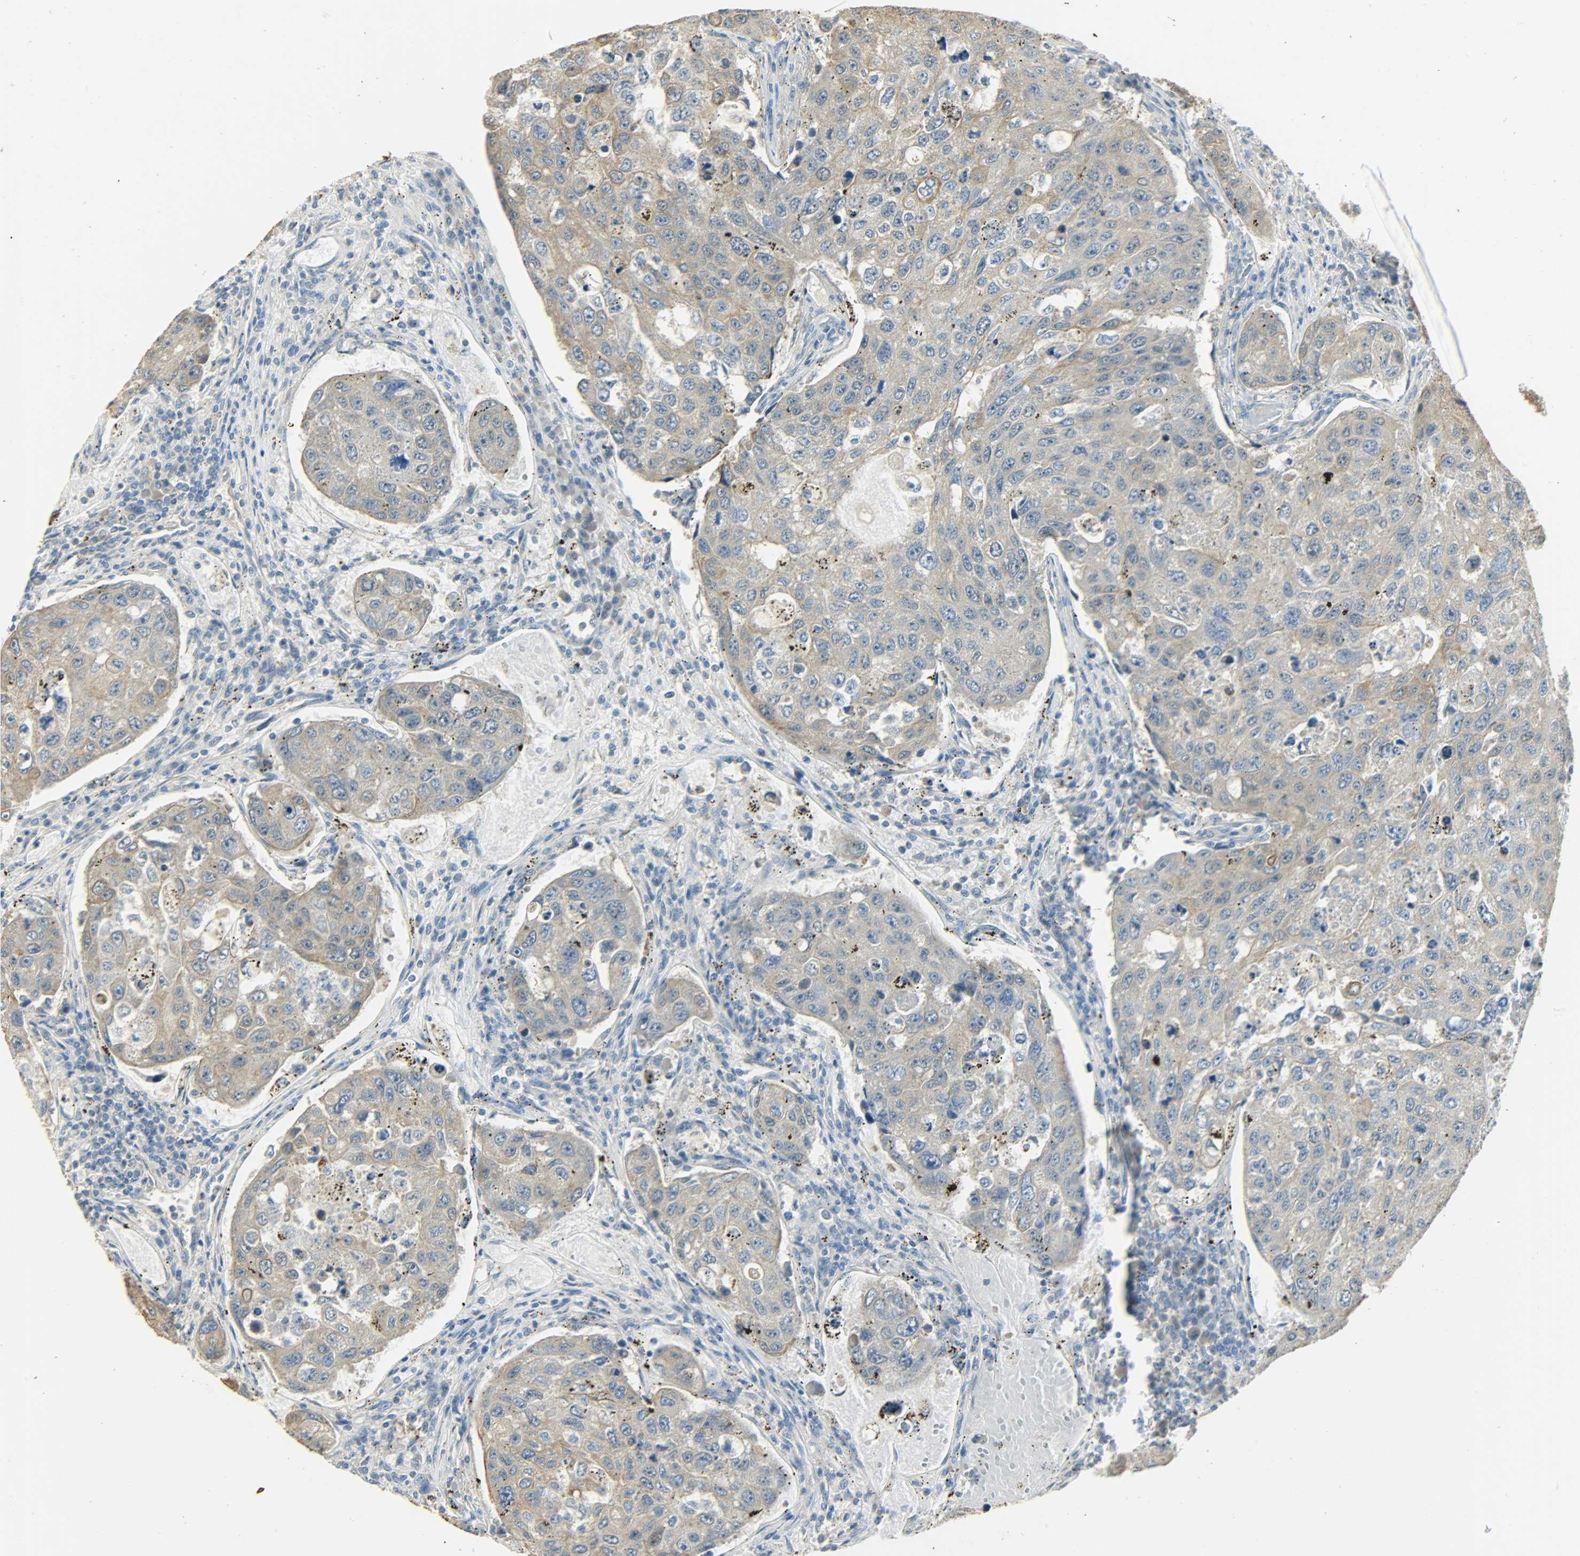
{"staining": {"intensity": "moderate", "quantity": ">75%", "location": "cytoplasmic/membranous"}, "tissue": "urothelial cancer", "cell_type": "Tumor cells", "image_type": "cancer", "snomed": [{"axis": "morphology", "description": "Urothelial carcinoma, High grade"}, {"axis": "topography", "description": "Lymph node"}, {"axis": "topography", "description": "Urinary bladder"}], "caption": "Approximately >75% of tumor cells in human high-grade urothelial carcinoma demonstrate moderate cytoplasmic/membranous protein expression as visualized by brown immunohistochemical staining.", "gene": "USP13", "patient": {"sex": "male", "age": 51}}